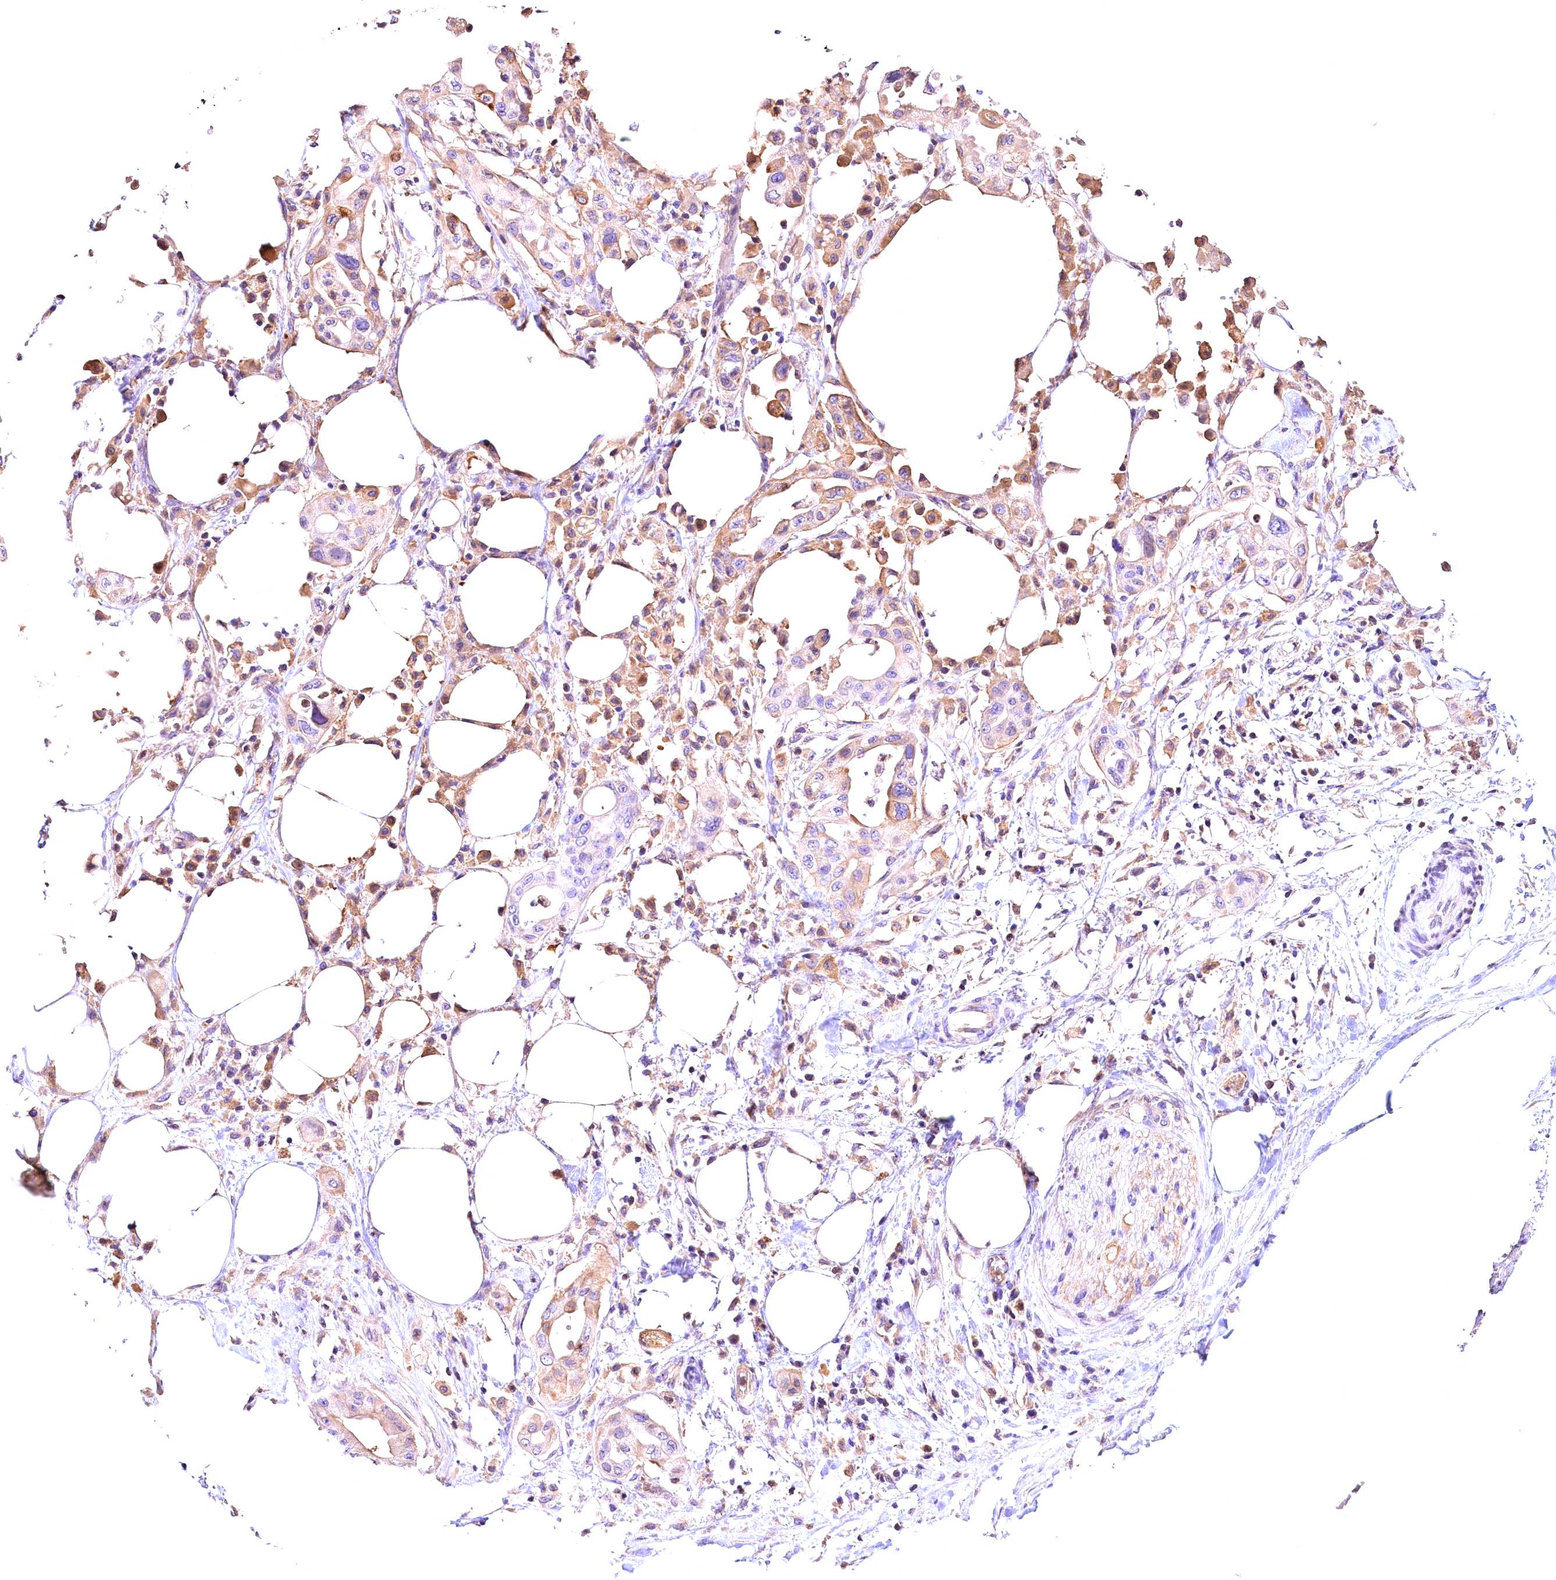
{"staining": {"intensity": "weak", "quantity": "25%-75%", "location": "cytoplasmic/membranous"}, "tissue": "pancreatic cancer", "cell_type": "Tumor cells", "image_type": "cancer", "snomed": [{"axis": "morphology", "description": "Adenocarcinoma, NOS"}, {"axis": "topography", "description": "Pancreas"}], "caption": "IHC of pancreatic cancer (adenocarcinoma) reveals low levels of weak cytoplasmic/membranous positivity in about 25%-75% of tumor cells. The staining was performed using DAB (3,3'-diaminobenzidine), with brown indicating positive protein expression. Nuclei are stained blue with hematoxylin.", "gene": "ARMC6", "patient": {"sex": "male", "age": 68}}